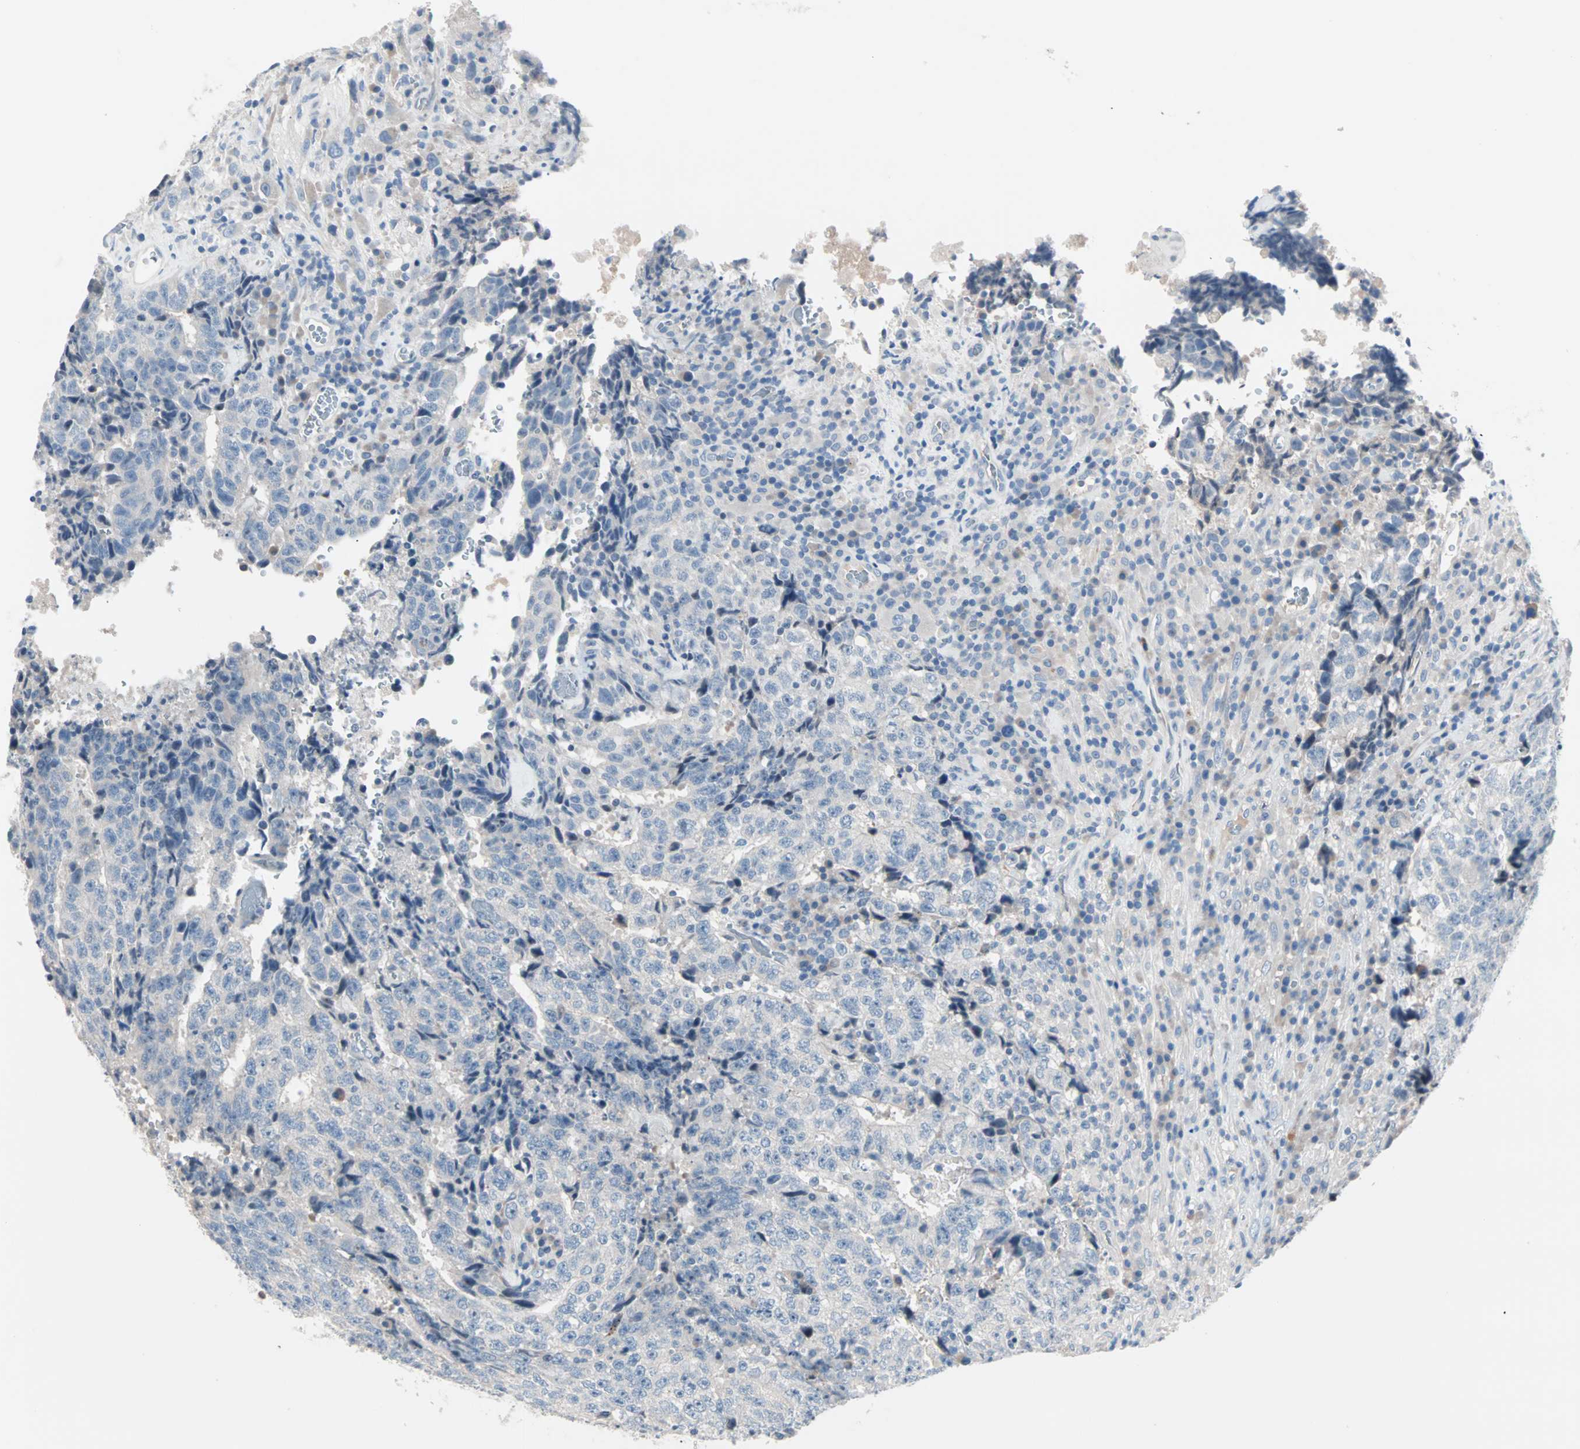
{"staining": {"intensity": "negative", "quantity": "none", "location": "none"}, "tissue": "testis cancer", "cell_type": "Tumor cells", "image_type": "cancer", "snomed": [{"axis": "morphology", "description": "Necrosis, NOS"}, {"axis": "morphology", "description": "Carcinoma, Embryonal, NOS"}, {"axis": "topography", "description": "Testis"}], "caption": "Human testis cancer (embryonal carcinoma) stained for a protein using immunohistochemistry reveals no staining in tumor cells.", "gene": "NEFH", "patient": {"sex": "male", "age": 19}}